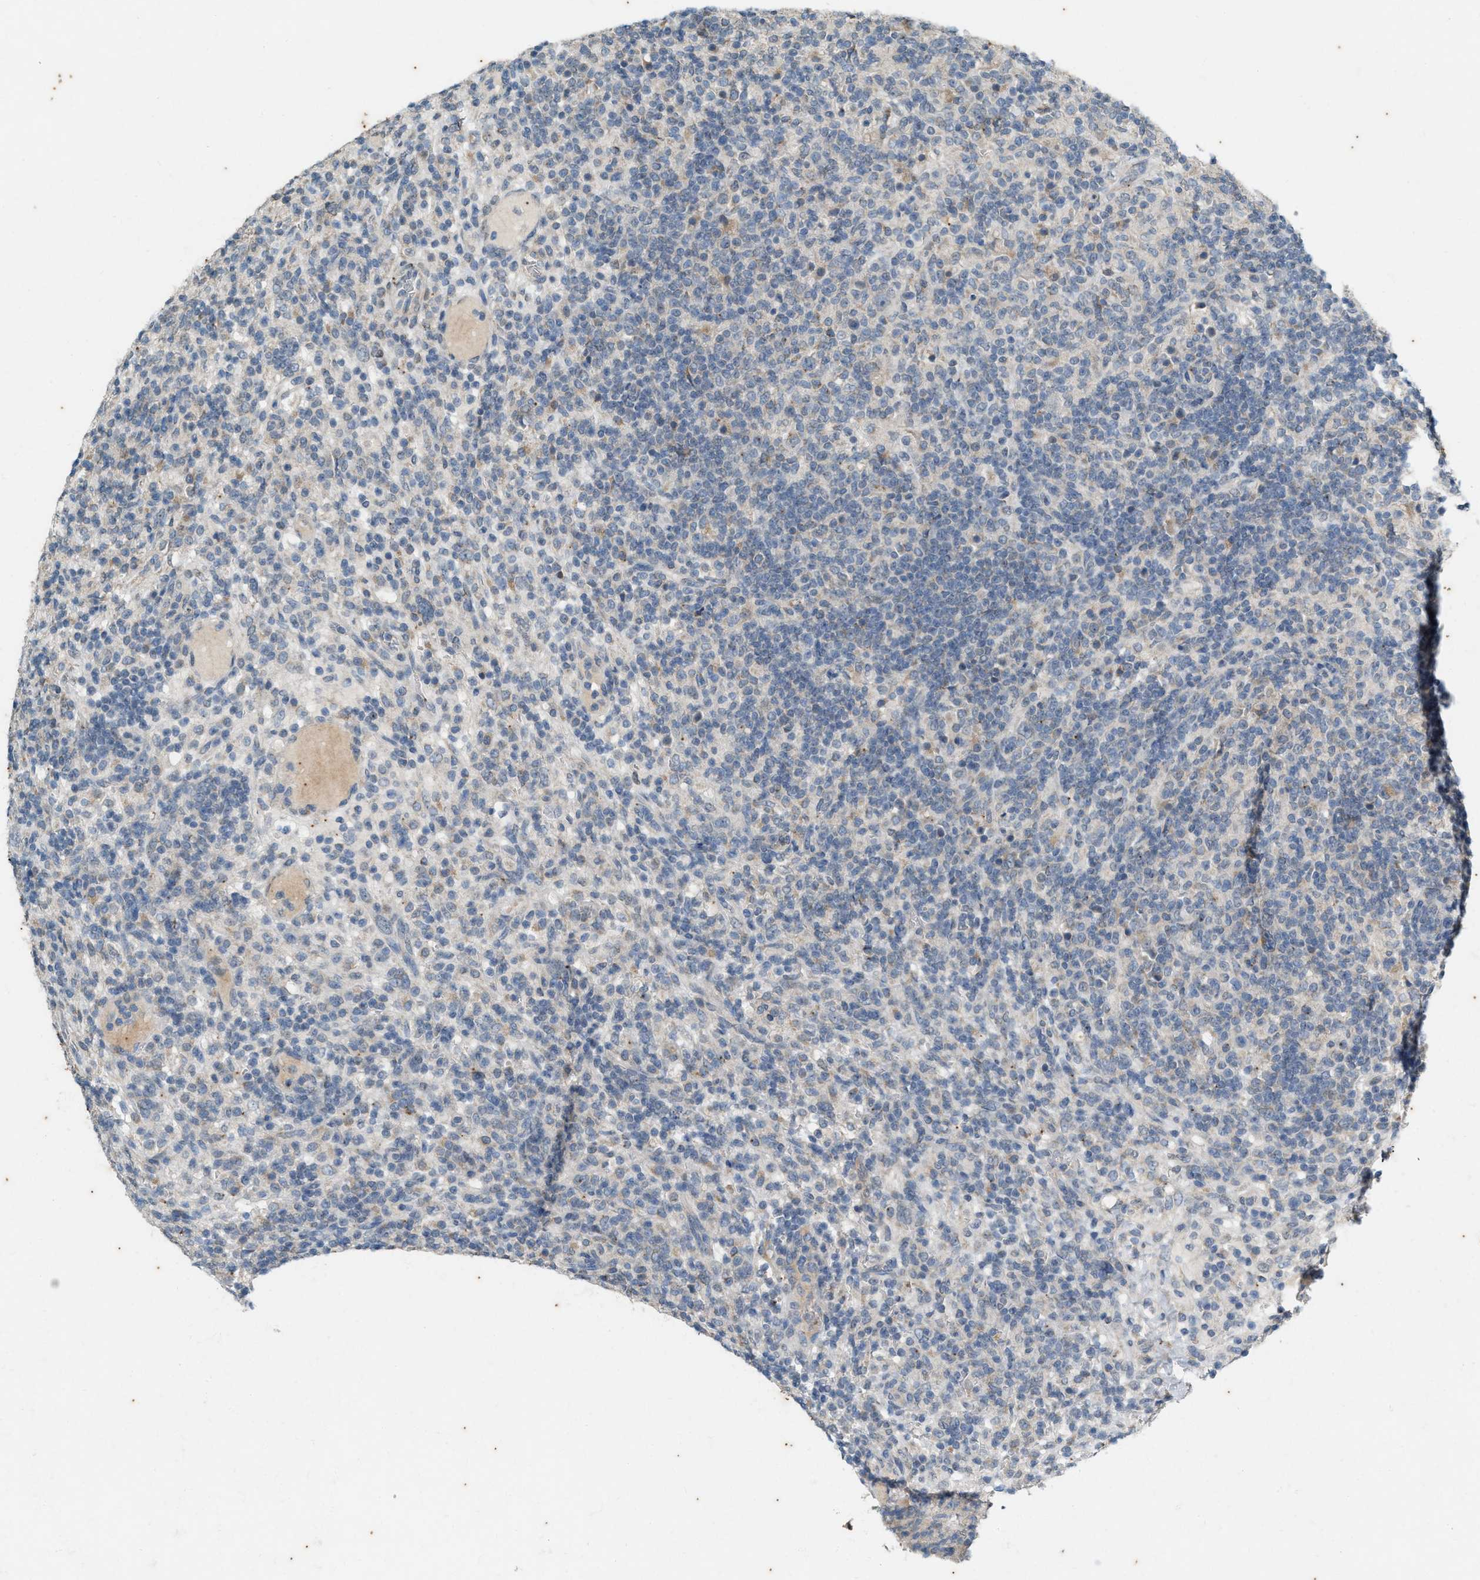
{"staining": {"intensity": "negative", "quantity": "none", "location": "none"}, "tissue": "lymphoma", "cell_type": "Tumor cells", "image_type": "cancer", "snomed": [{"axis": "morphology", "description": "Hodgkin's disease, NOS"}, {"axis": "topography", "description": "Lymph node"}], "caption": "The image demonstrates no staining of tumor cells in Hodgkin's disease.", "gene": "CHPF2", "patient": {"sex": "male", "age": 70}}